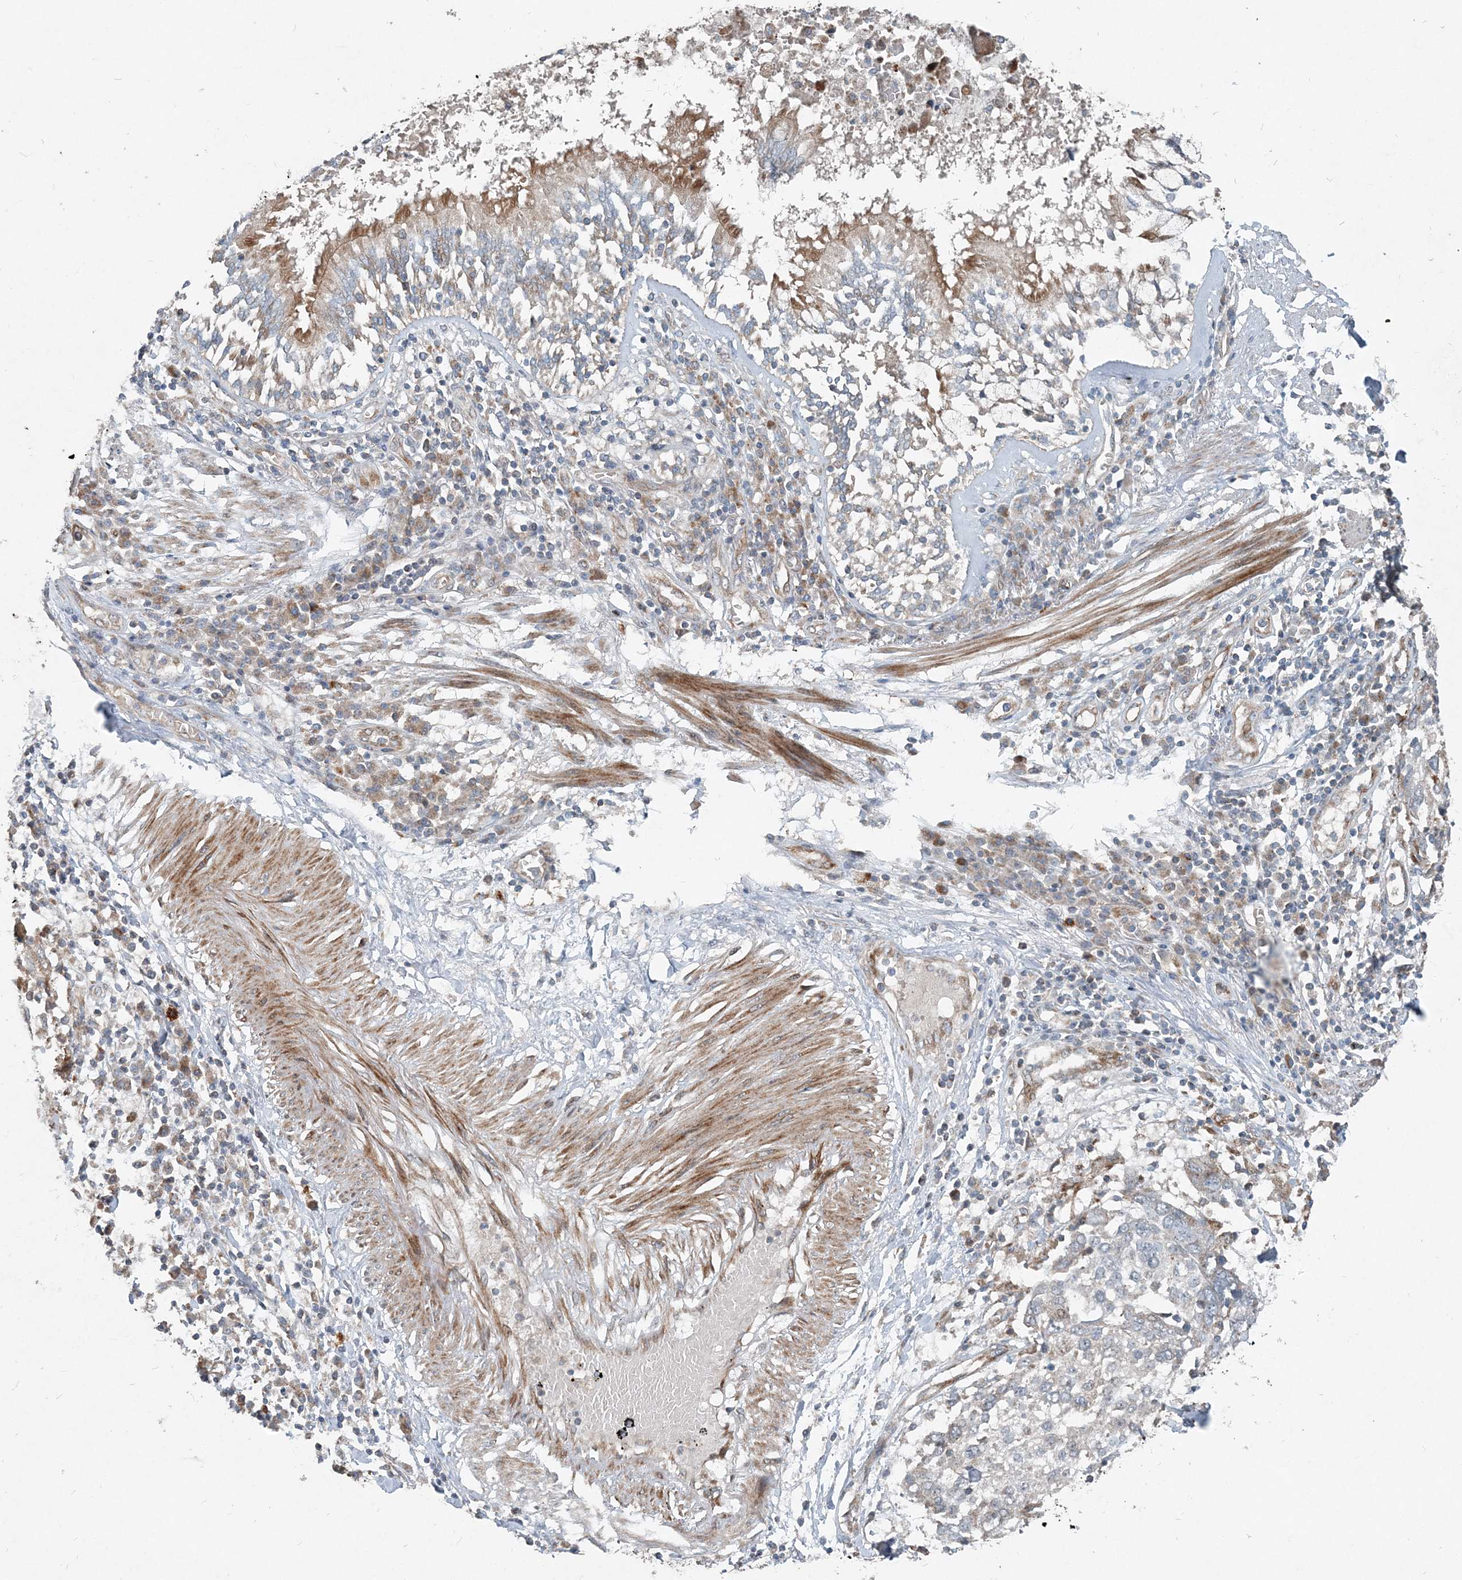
{"staining": {"intensity": "negative", "quantity": "none", "location": "none"}, "tissue": "lung cancer", "cell_type": "Tumor cells", "image_type": "cancer", "snomed": [{"axis": "morphology", "description": "Squamous cell carcinoma, NOS"}, {"axis": "topography", "description": "Lung"}], "caption": "Immunohistochemistry image of neoplastic tissue: human squamous cell carcinoma (lung) stained with DAB exhibits no significant protein positivity in tumor cells.", "gene": "INTU", "patient": {"sex": "male", "age": 65}}